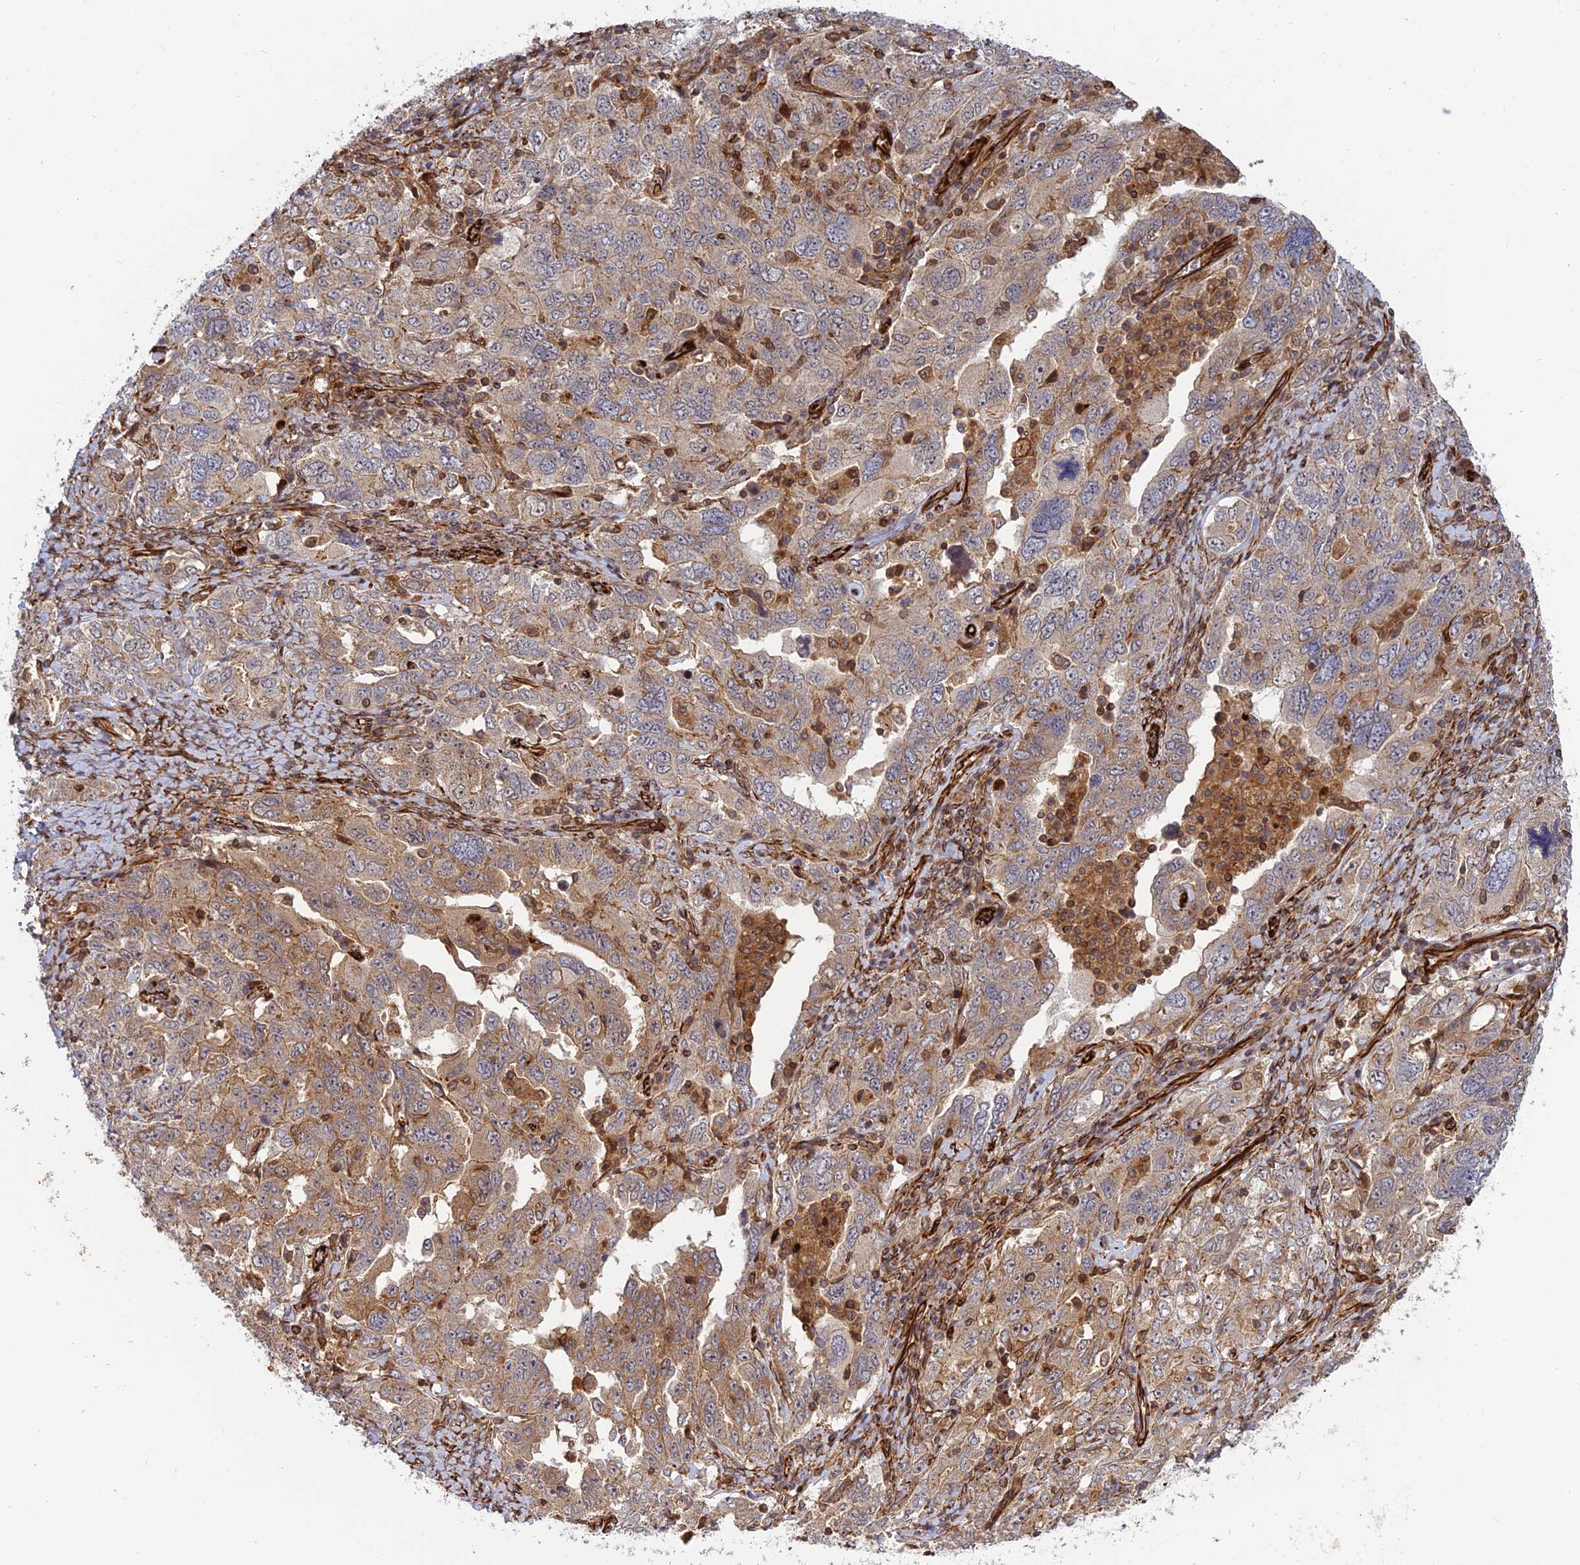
{"staining": {"intensity": "moderate", "quantity": "<25%", "location": "cytoplasmic/membranous"}, "tissue": "ovarian cancer", "cell_type": "Tumor cells", "image_type": "cancer", "snomed": [{"axis": "morphology", "description": "Carcinoma, endometroid"}, {"axis": "topography", "description": "Ovary"}], "caption": "Immunohistochemistry micrograph of ovarian endometroid carcinoma stained for a protein (brown), which exhibits low levels of moderate cytoplasmic/membranous positivity in about <25% of tumor cells.", "gene": "PHLDB3", "patient": {"sex": "female", "age": 62}}